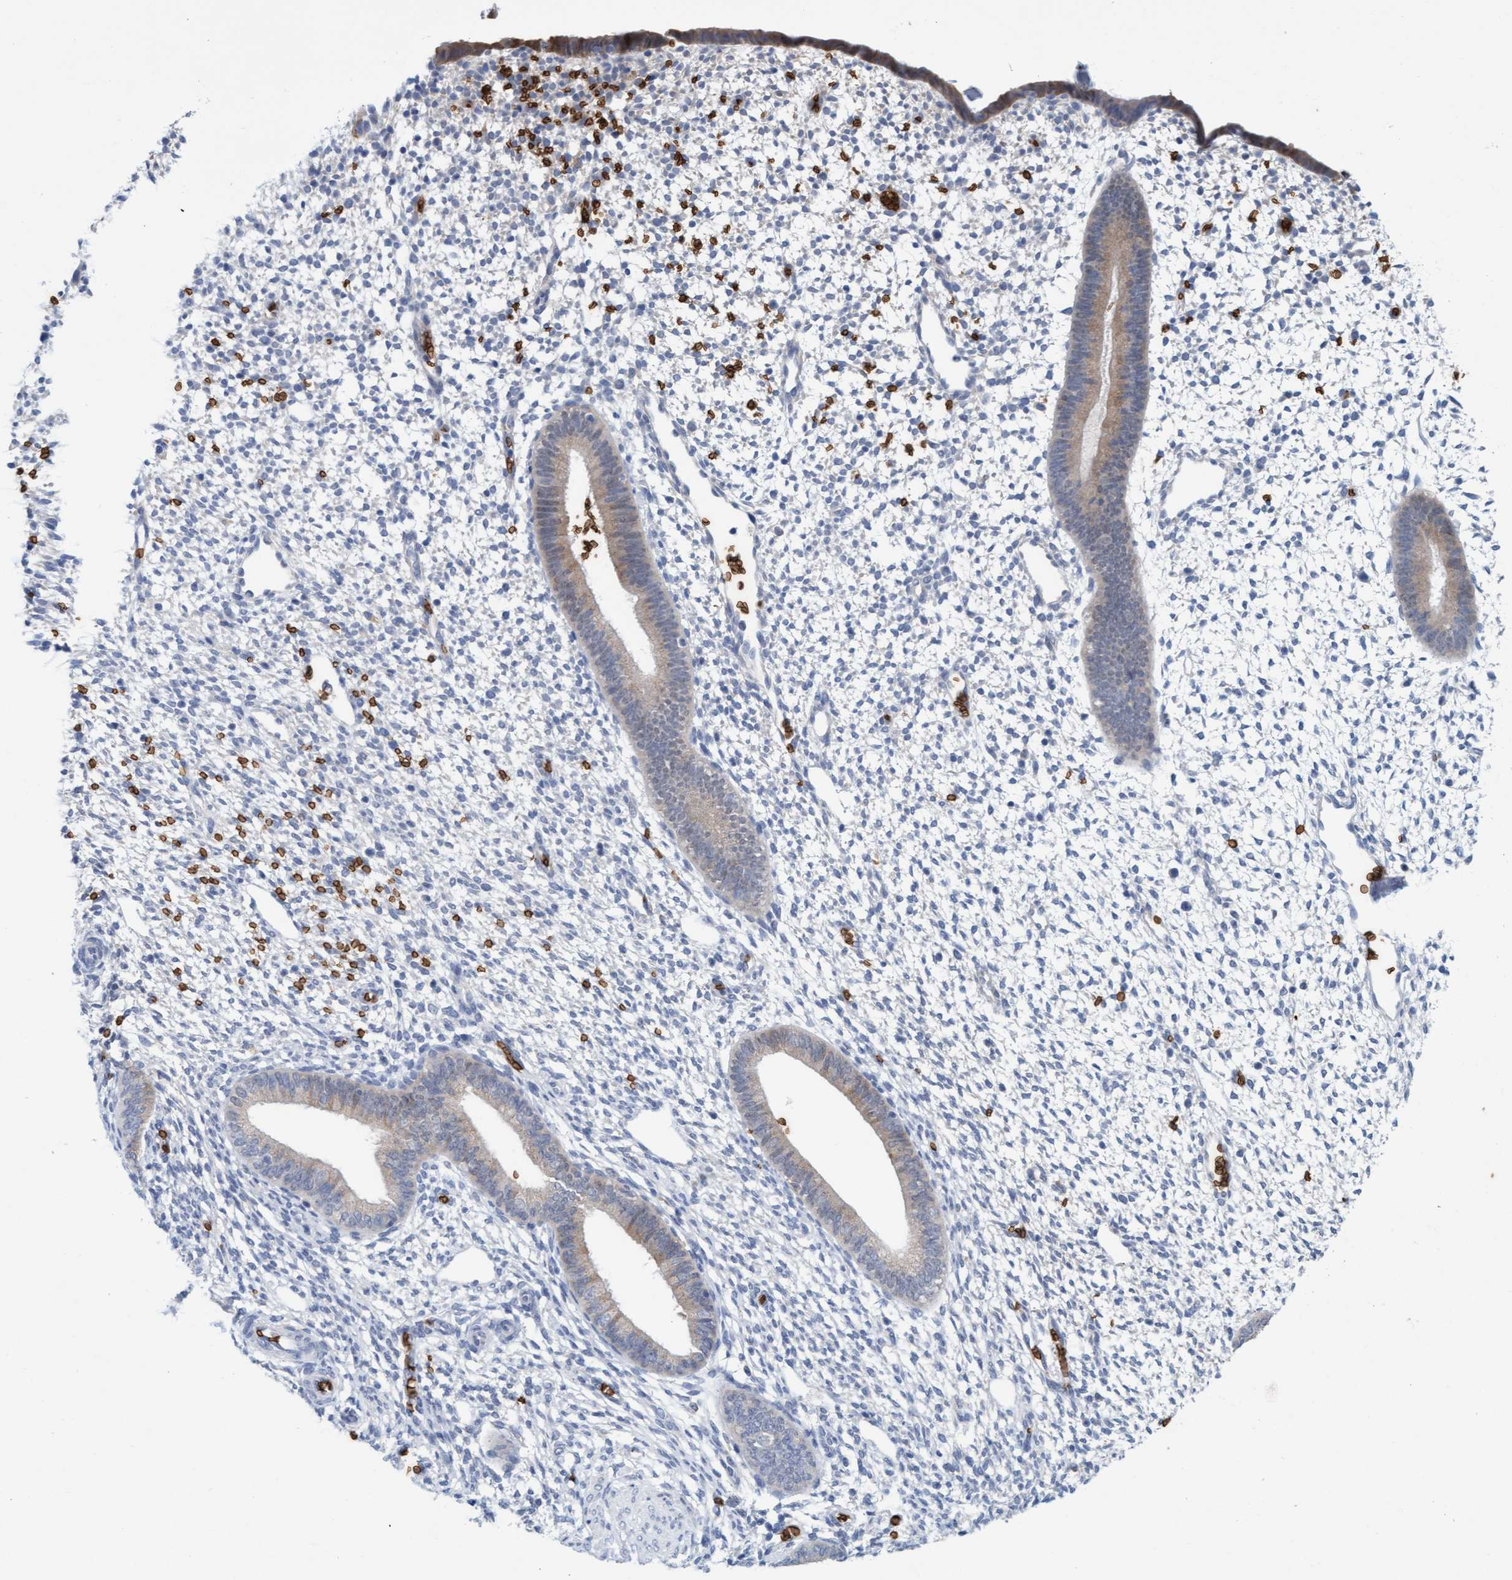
{"staining": {"intensity": "negative", "quantity": "none", "location": "none"}, "tissue": "endometrium", "cell_type": "Cells in endometrial stroma", "image_type": "normal", "snomed": [{"axis": "morphology", "description": "Normal tissue, NOS"}, {"axis": "topography", "description": "Endometrium"}], "caption": "This histopathology image is of unremarkable endometrium stained with IHC to label a protein in brown with the nuclei are counter-stained blue. There is no positivity in cells in endometrial stroma. The staining was performed using DAB to visualize the protein expression in brown, while the nuclei were stained in blue with hematoxylin (Magnification: 20x).", "gene": "SPEM2", "patient": {"sex": "female", "age": 46}}